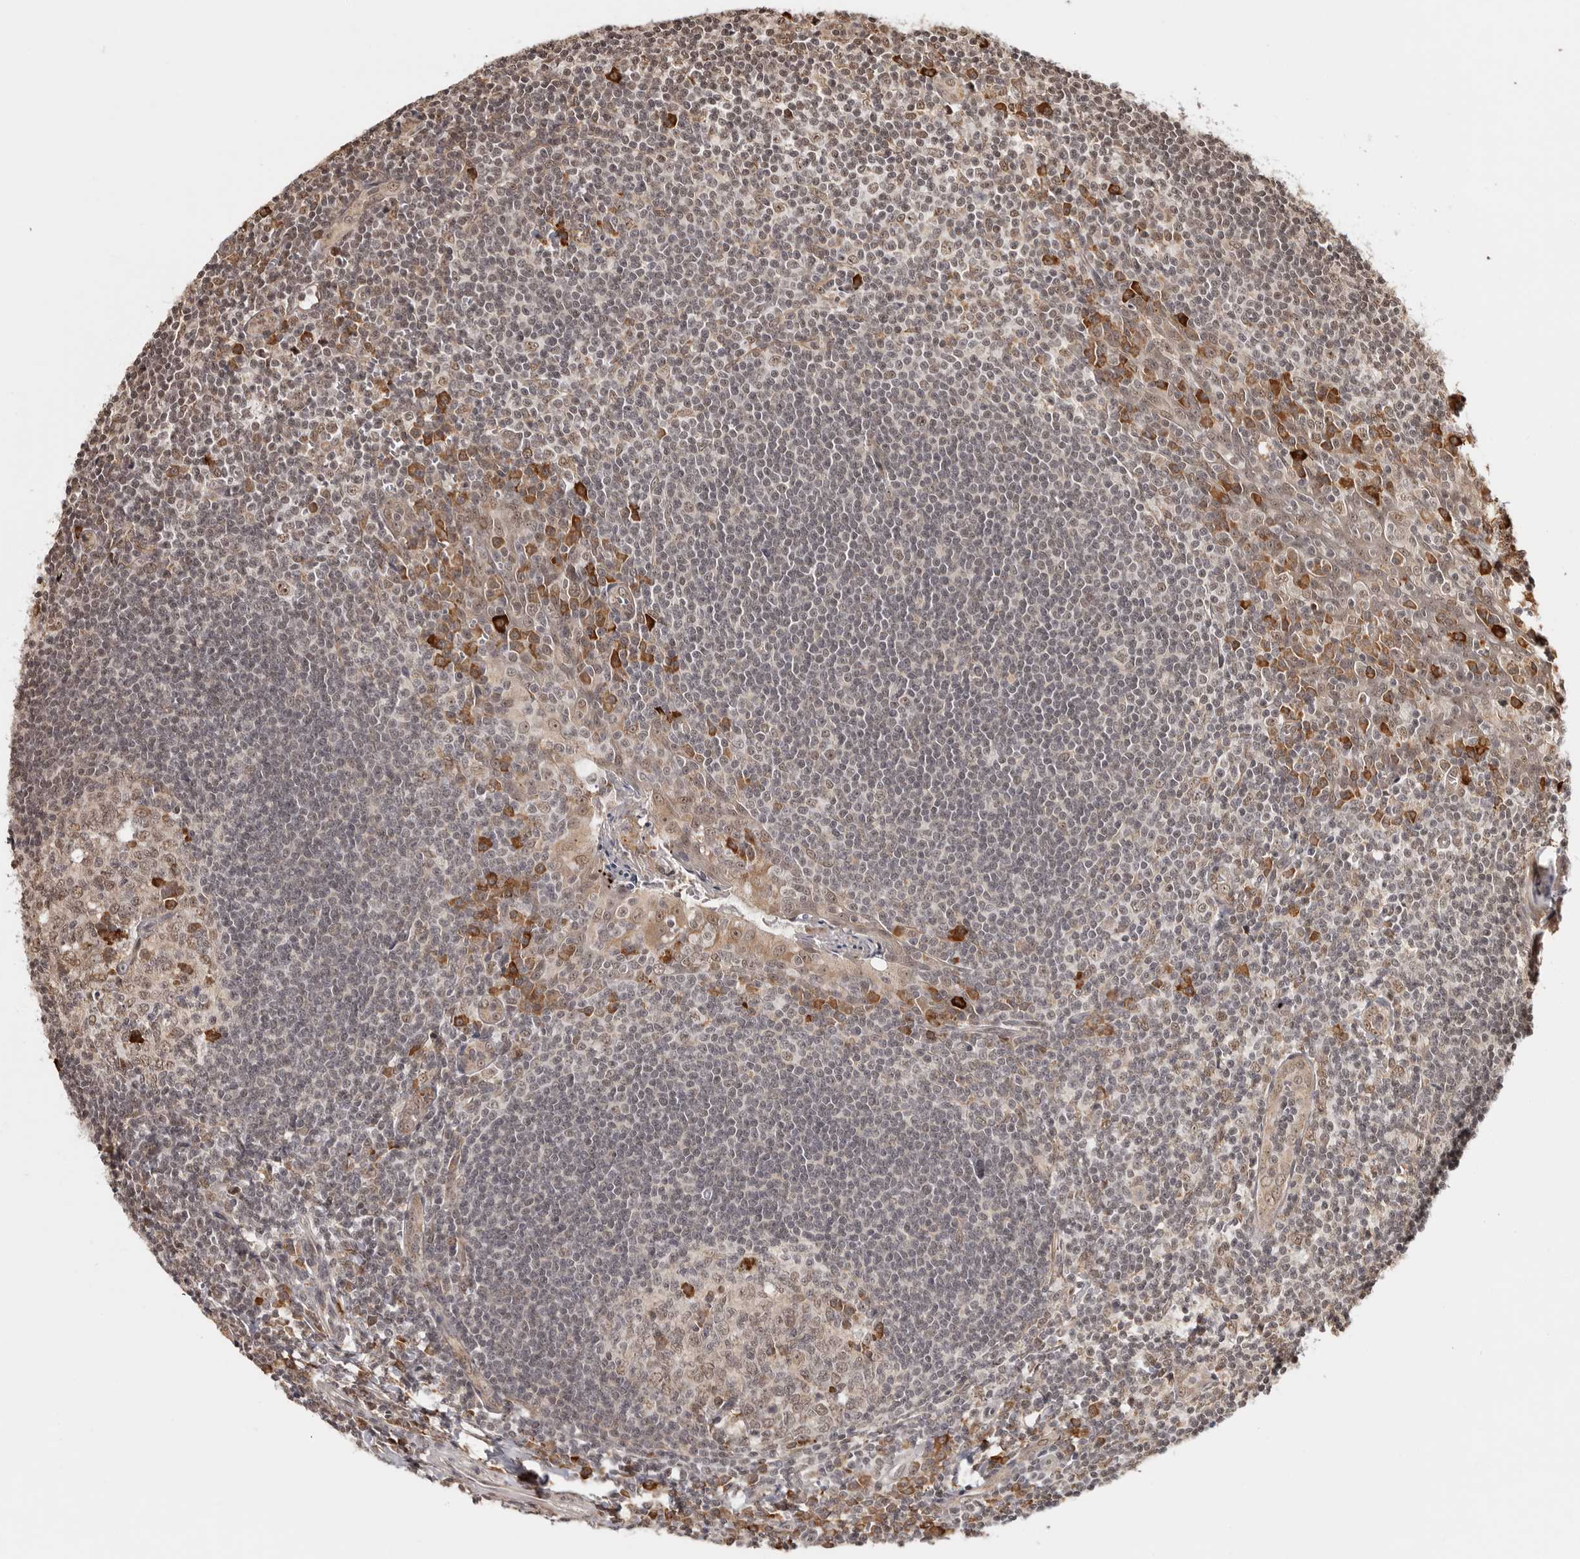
{"staining": {"intensity": "moderate", "quantity": ">75%", "location": "cytoplasmic/membranous,nuclear"}, "tissue": "tonsil", "cell_type": "Germinal center cells", "image_type": "normal", "snomed": [{"axis": "morphology", "description": "Normal tissue, NOS"}, {"axis": "topography", "description": "Tonsil"}], "caption": "A micrograph of human tonsil stained for a protein demonstrates moderate cytoplasmic/membranous,nuclear brown staining in germinal center cells.", "gene": "ZNF83", "patient": {"sex": "male", "age": 27}}